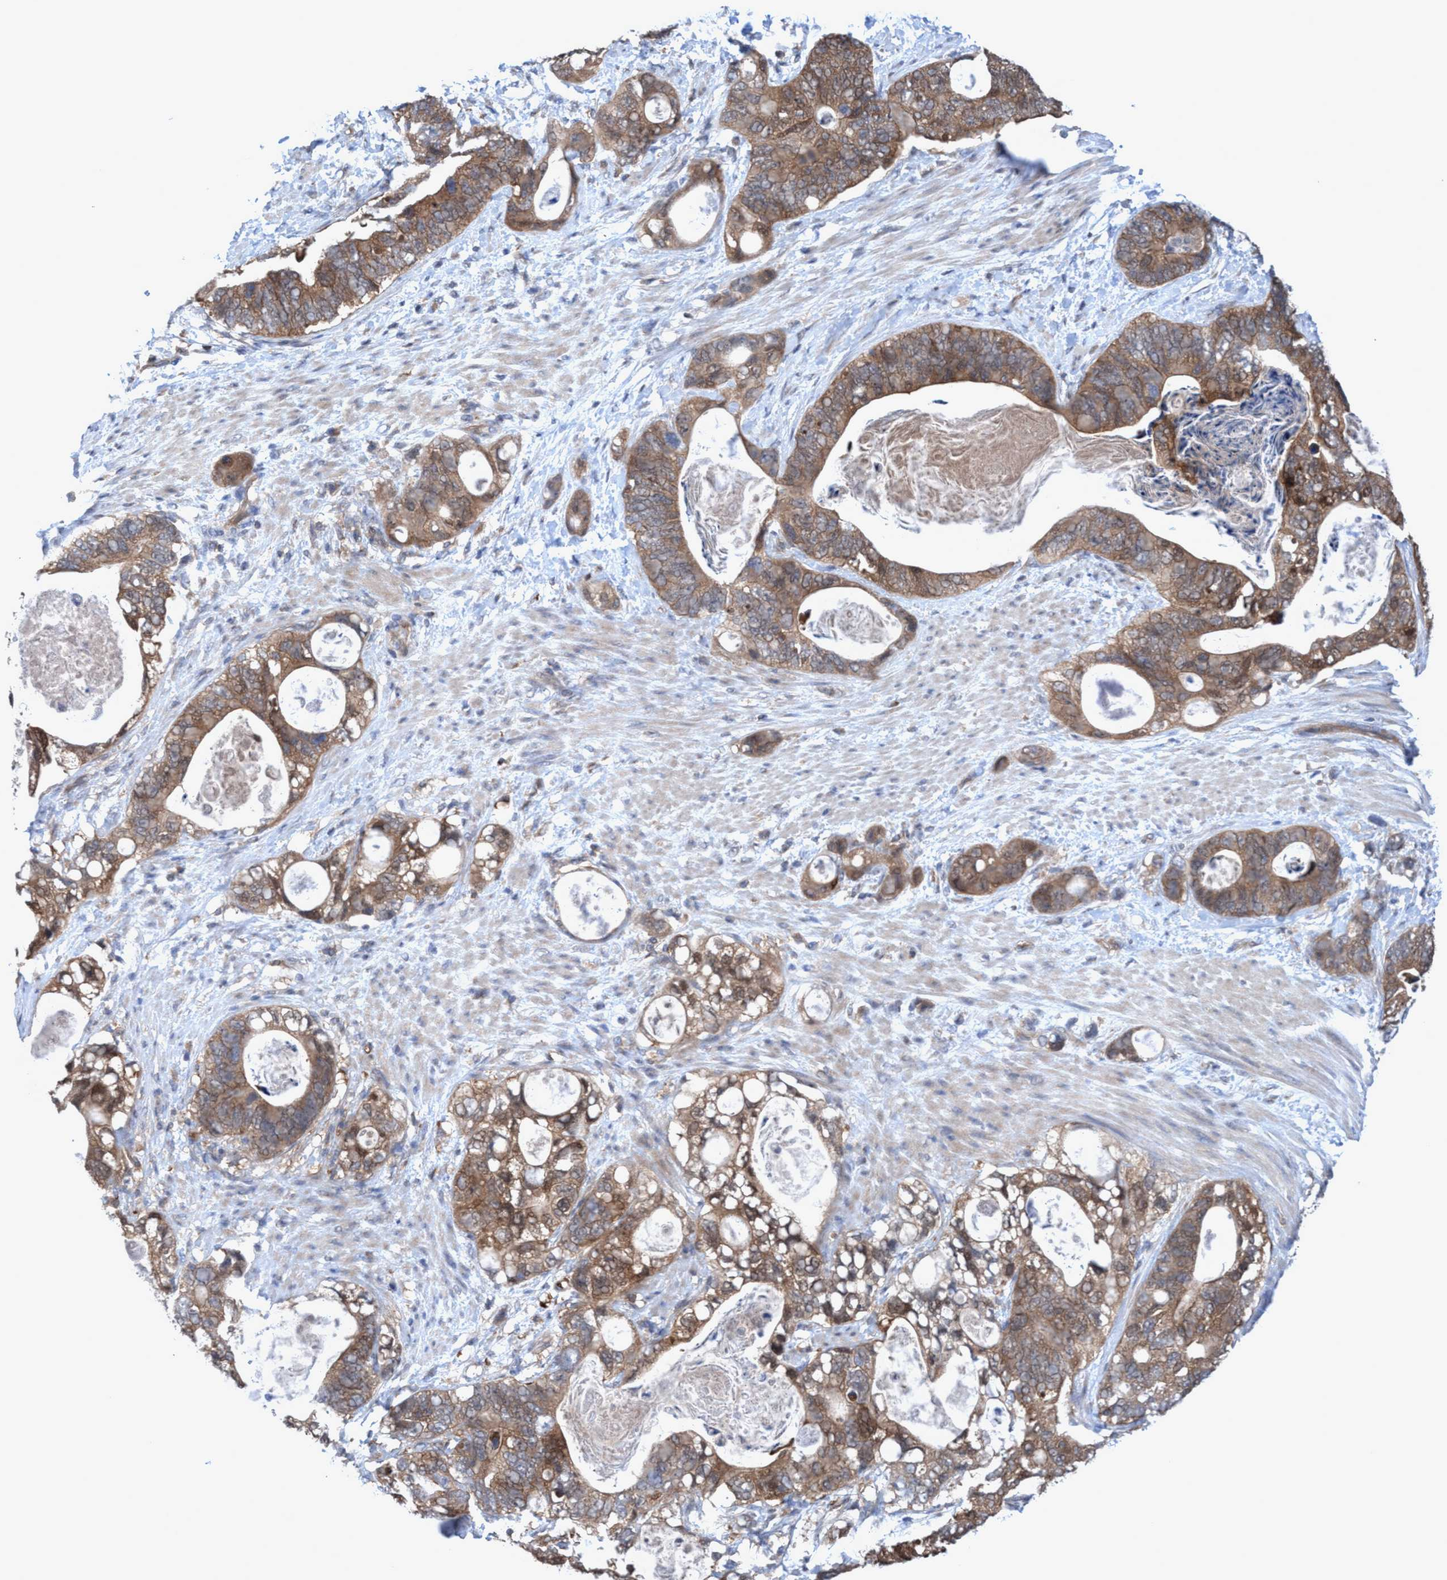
{"staining": {"intensity": "moderate", "quantity": ">75%", "location": "cytoplasmic/membranous"}, "tissue": "stomach cancer", "cell_type": "Tumor cells", "image_type": "cancer", "snomed": [{"axis": "morphology", "description": "Normal tissue, NOS"}, {"axis": "morphology", "description": "Adenocarcinoma, NOS"}, {"axis": "topography", "description": "Stomach"}], "caption": "Protein expression analysis of stomach cancer (adenocarcinoma) reveals moderate cytoplasmic/membranous staining in approximately >75% of tumor cells.", "gene": "GLOD4", "patient": {"sex": "female", "age": 89}}